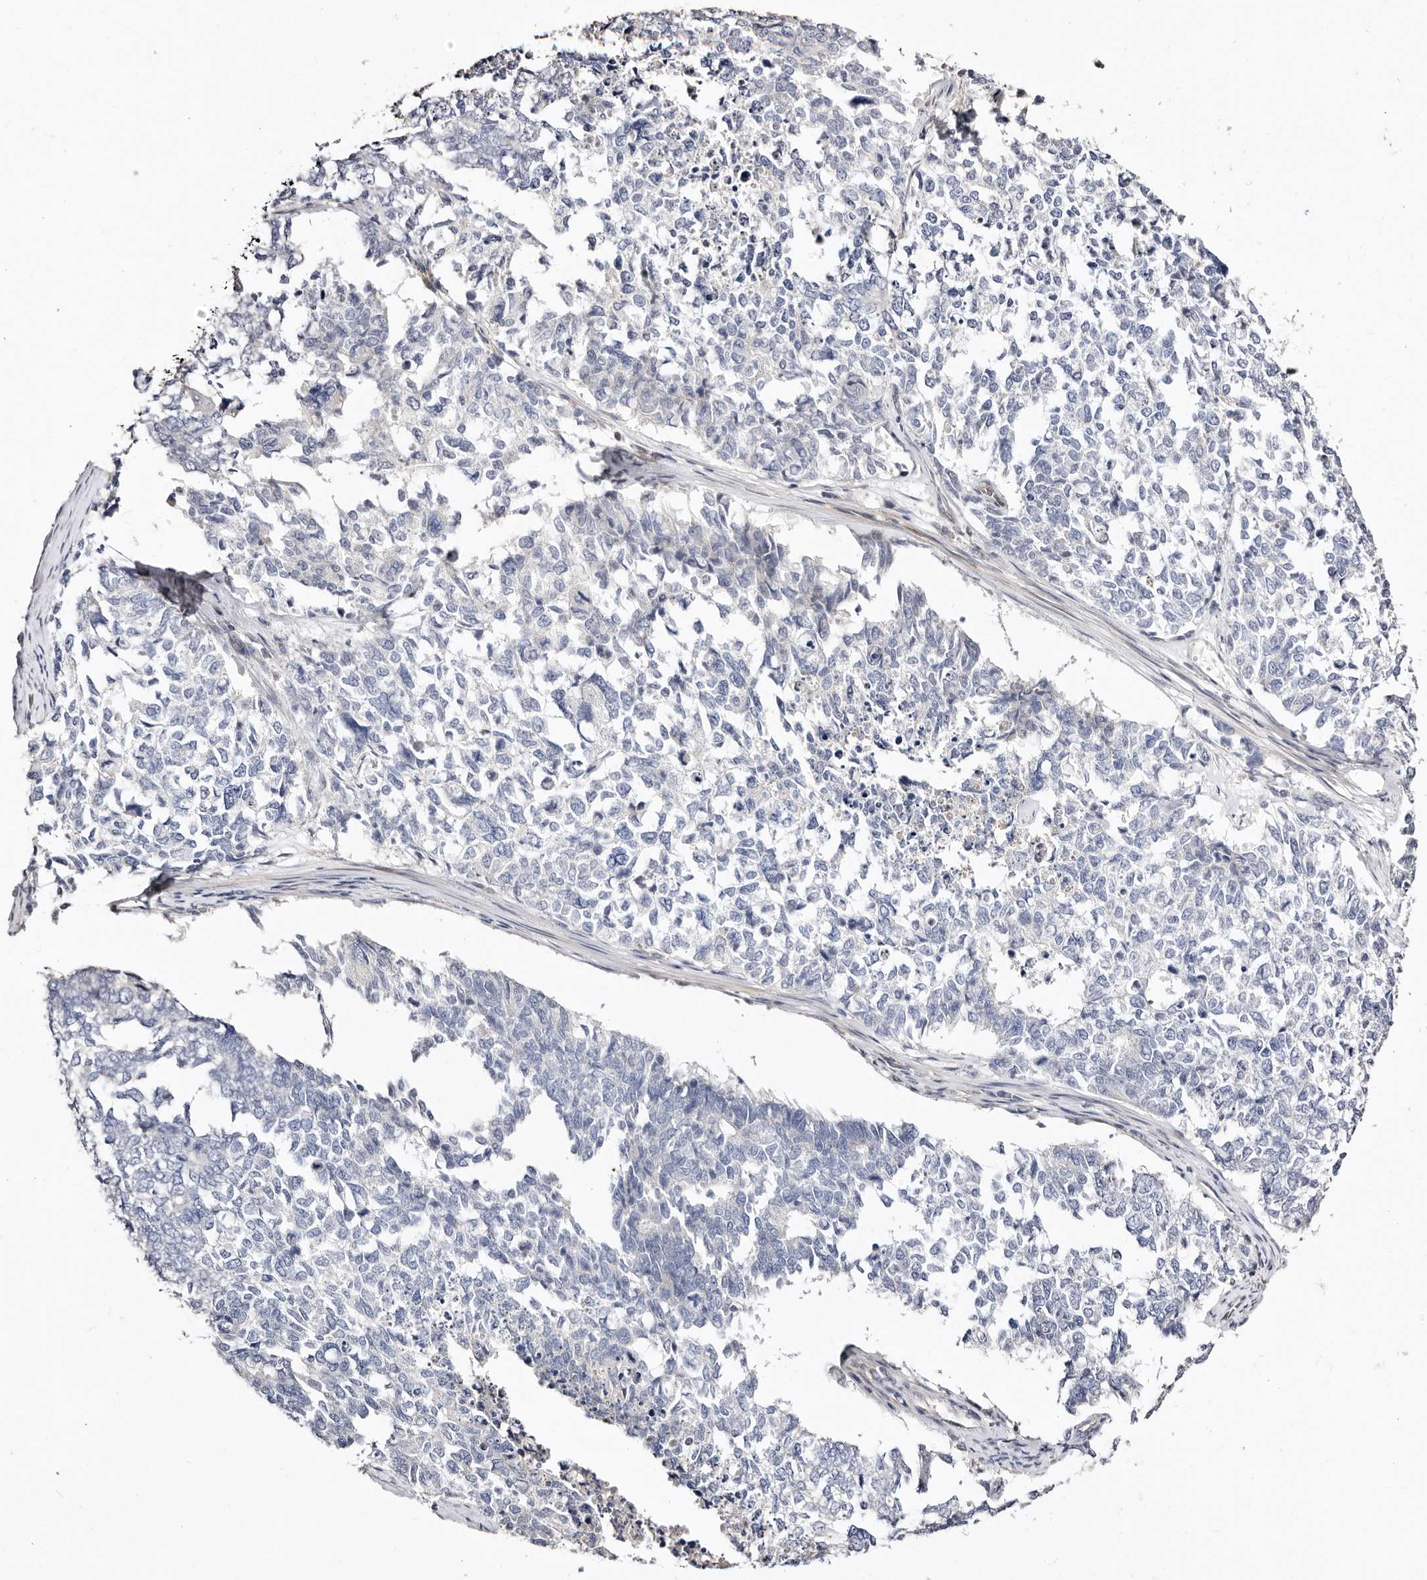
{"staining": {"intensity": "negative", "quantity": "none", "location": "none"}, "tissue": "cervical cancer", "cell_type": "Tumor cells", "image_type": "cancer", "snomed": [{"axis": "morphology", "description": "Squamous cell carcinoma, NOS"}, {"axis": "topography", "description": "Cervix"}], "caption": "Micrograph shows no protein positivity in tumor cells of cervical cancer tissue.", "gene": "STAT5A", "patient": {"sex": "female", "age": 63}}